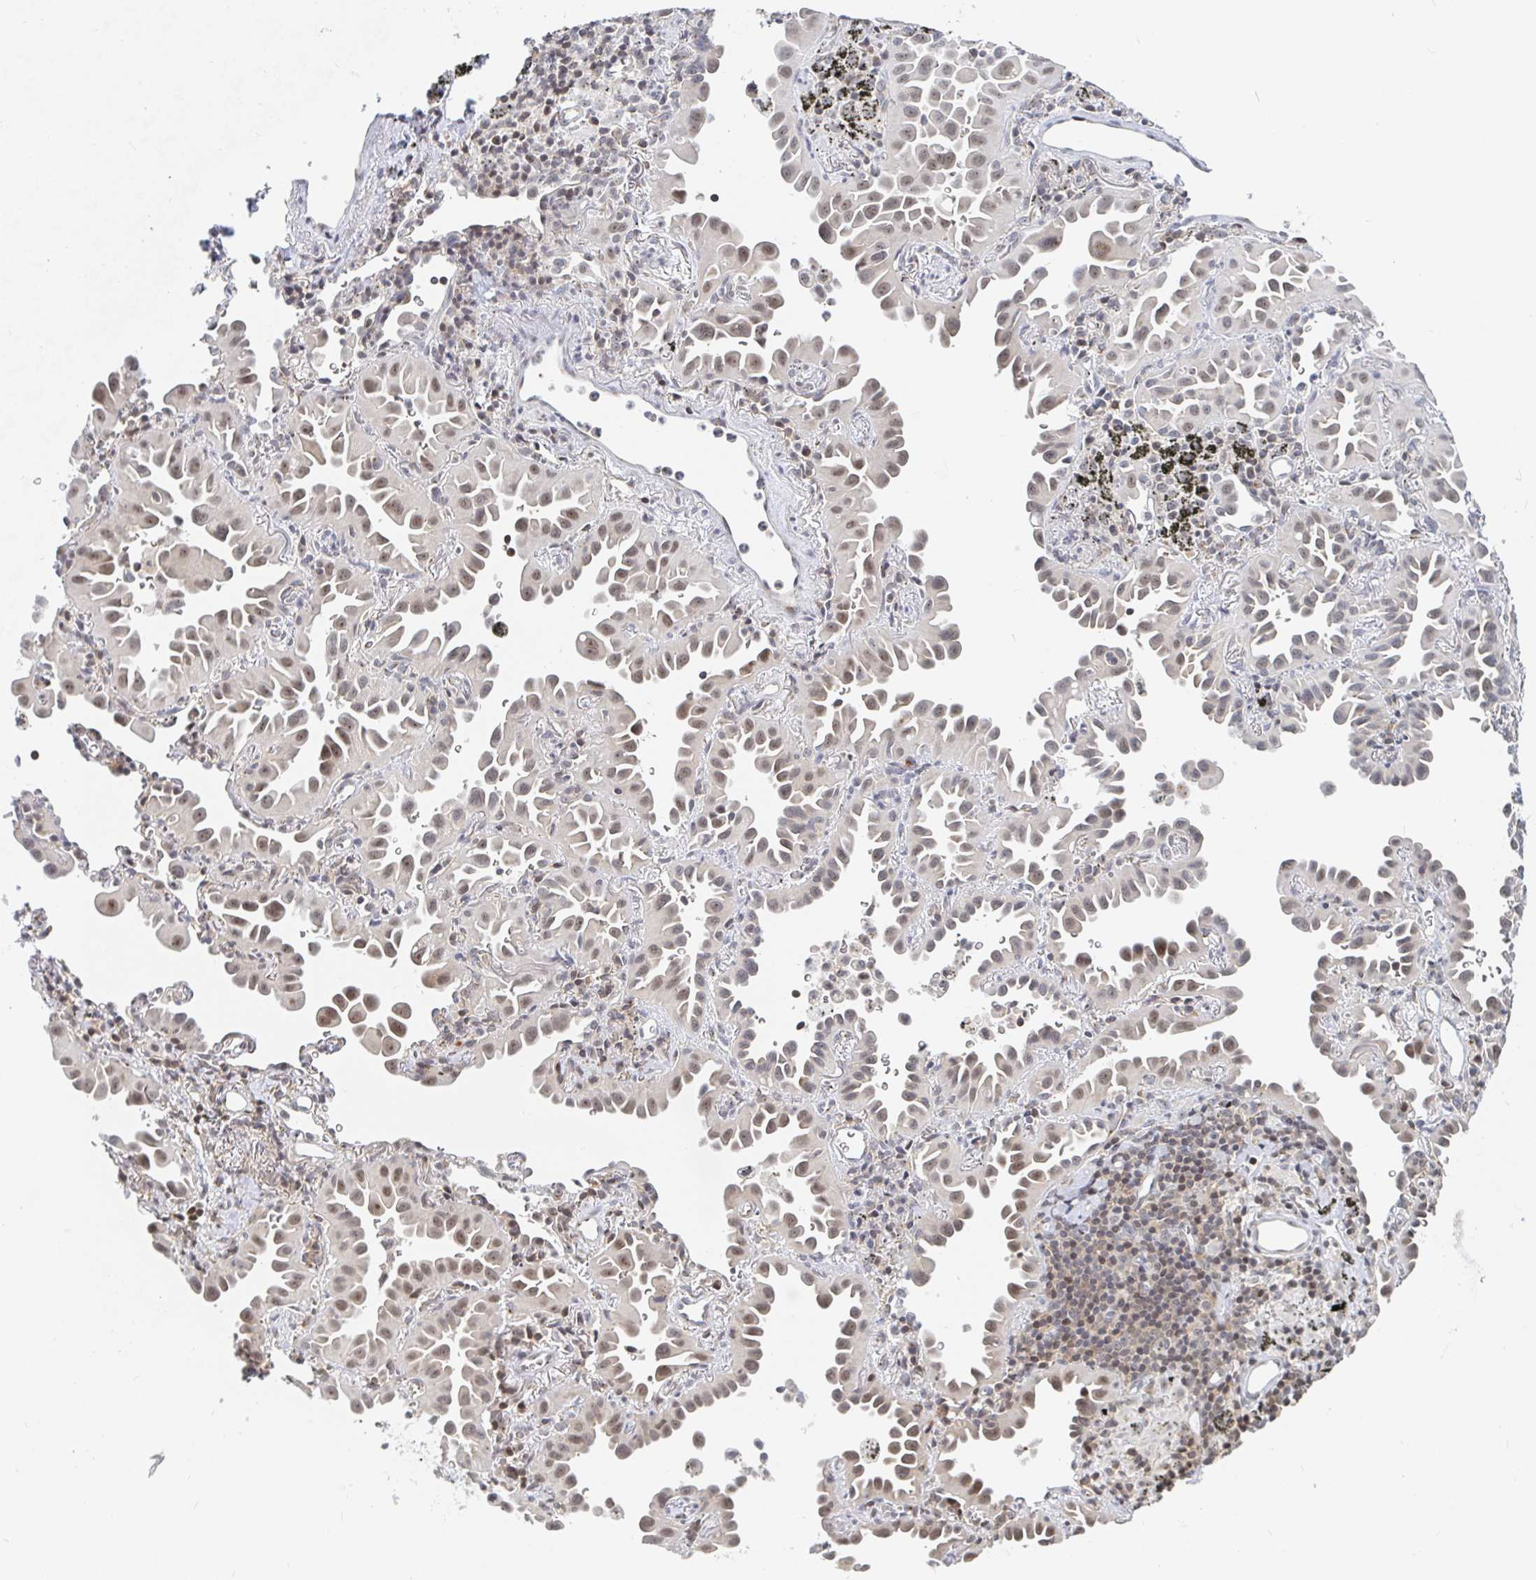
{"staining": {"intensity": "moderate", "quantity": ">75%", "location": "nuclear"}, "tissue": "lung cancer", "cell_type": "Tumor cells", "image_type": "cancer", "snomed": [{"axis": "morphology", "description": "Adenocarcinoma, NOS"}, {"axis": "topography", "description": "Lung"}], "caption": "Protein expression analysis of adenocarcinoma (lung) exhibits moderate nuclear staining in approximately >75% of tumor cells.", "gene": "CHD2", "patient": {"sex": "male", "age": 68}}